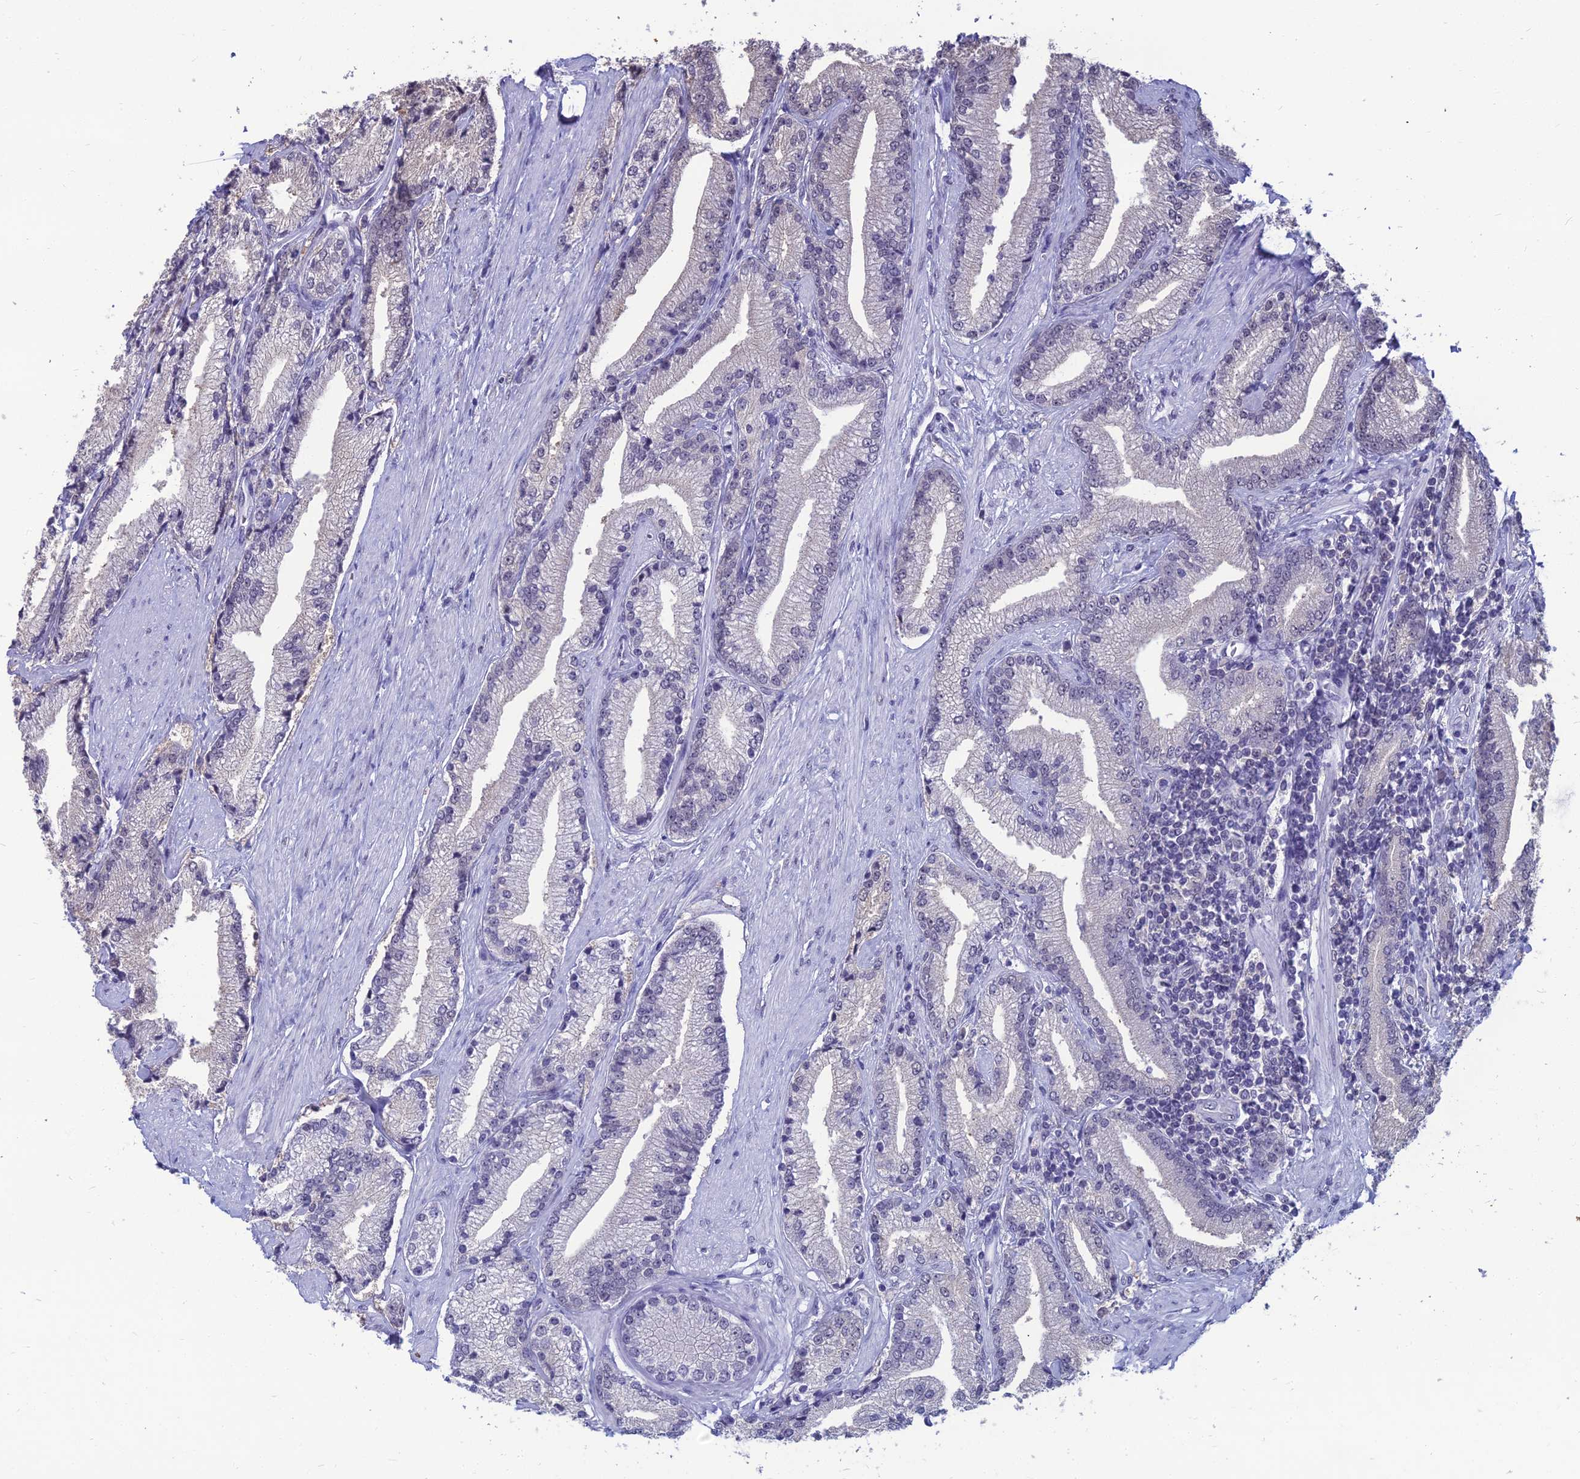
{"staining": {"intensity": "weak", "quantity": "<25%", "location": "nuclear"}, "tissue": "prostate cancer", "cell_type": "Tumor cells", "image_type": "cancer", "snomed": [{"axis": "morphology", "description": "Adenocarcinoma, High grade"}, {"axis": "topography", "description": "Prostate"}], "caption": "Histopathology image shows no significant protein positivity in tumor cells of prostate adenocarcinoma (high-grade).", "gene": "SRSF7", "patient": {"sex": "male", "age": 67}}